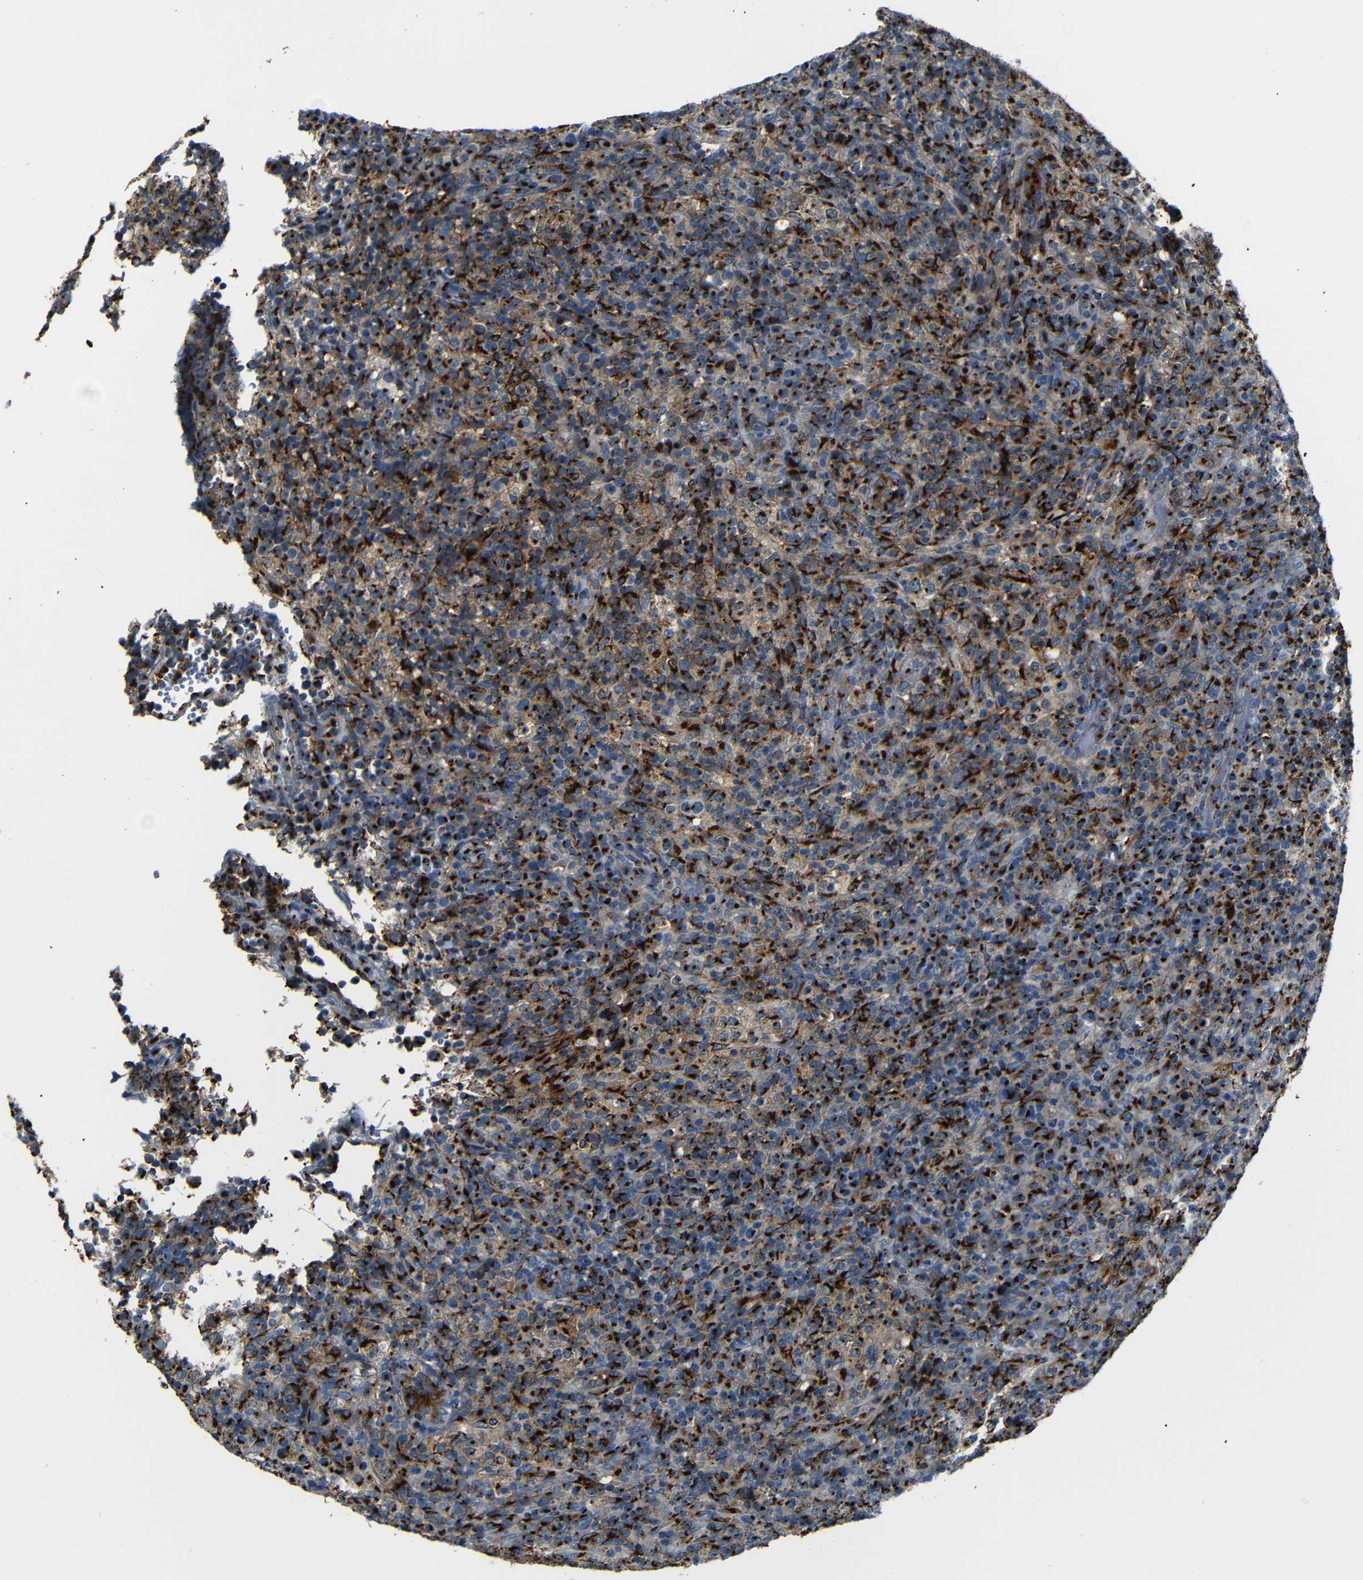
{"staining": {"intensity": "strong", "quantity": ">75%", "location": "cytoplasmic/membranous"}, "tissue": "lymphoma", "cell_type": "Tumor cells", "image_type": "cancer", "snomed": [{"axis": "morphology", "description": "Malignant lymphoma, non-Hodgkin's type, High grade"}, {"axis": "topography", "description": "Lymph node"}], "caption": "Brown immunohistochemical staining in human lymphoma reveals strong cytoplasmic/membranous positivity in about >75% of tumor cells.", "gene": "TGOLN2", "patient": {"sex": "female", "age": 76}}